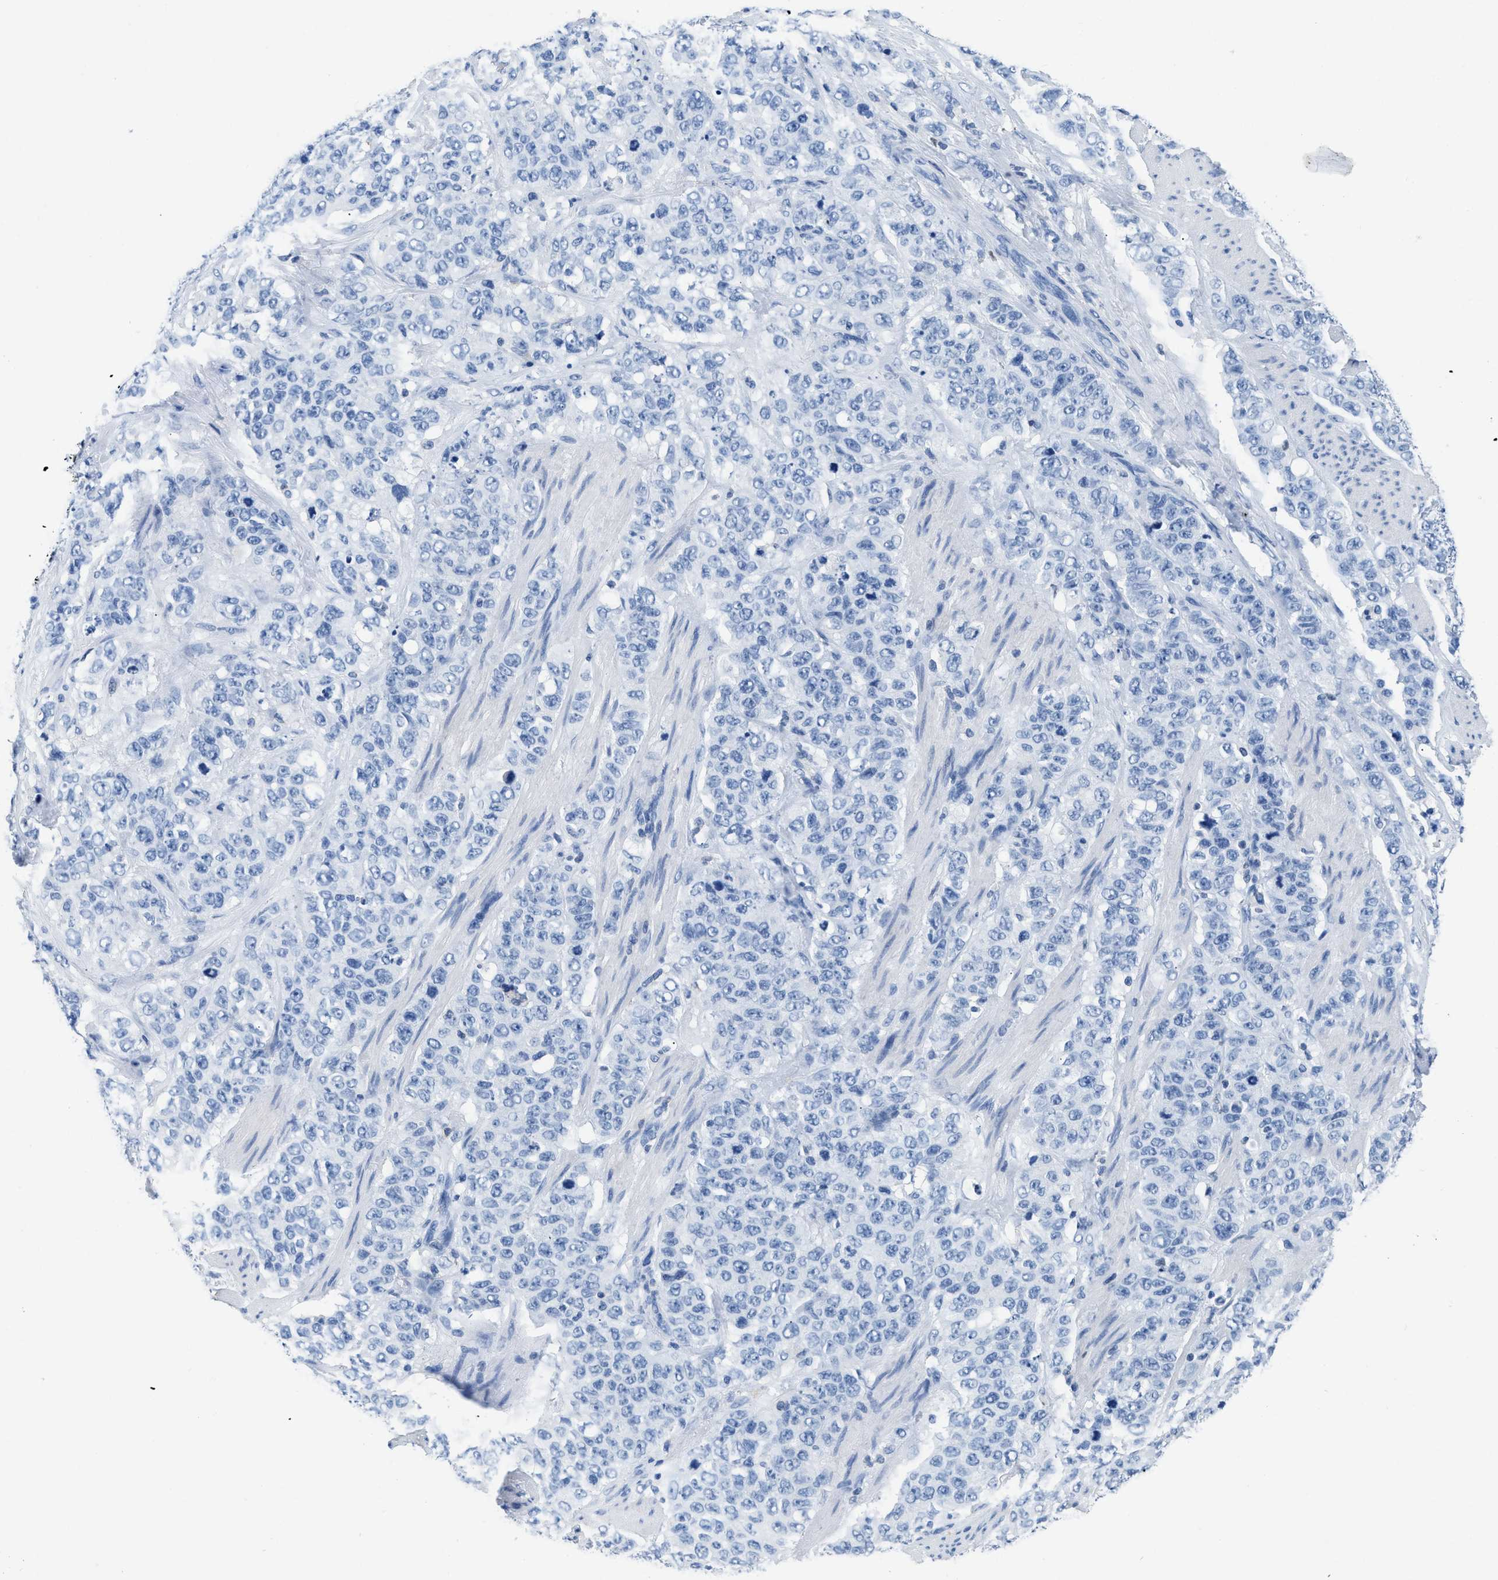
{"staining": {"intensity": "negative", "quantity": "none", "location": "none"}, "tissue": "stomach cancer", "cell_type": "Tumor cells", "image_type": "cancer", "snomed": [{"axis": "morphology", "description": "Adenocarcinoma, NOS"}, {"axis": "topography", "description": "Stomach"}], "caption": "This is an IHC micrograph of human stomach cancer. There is no expression in tumor cells.", "gene": "NFATC2", "patient": {"sex": "male", "age": 48}}